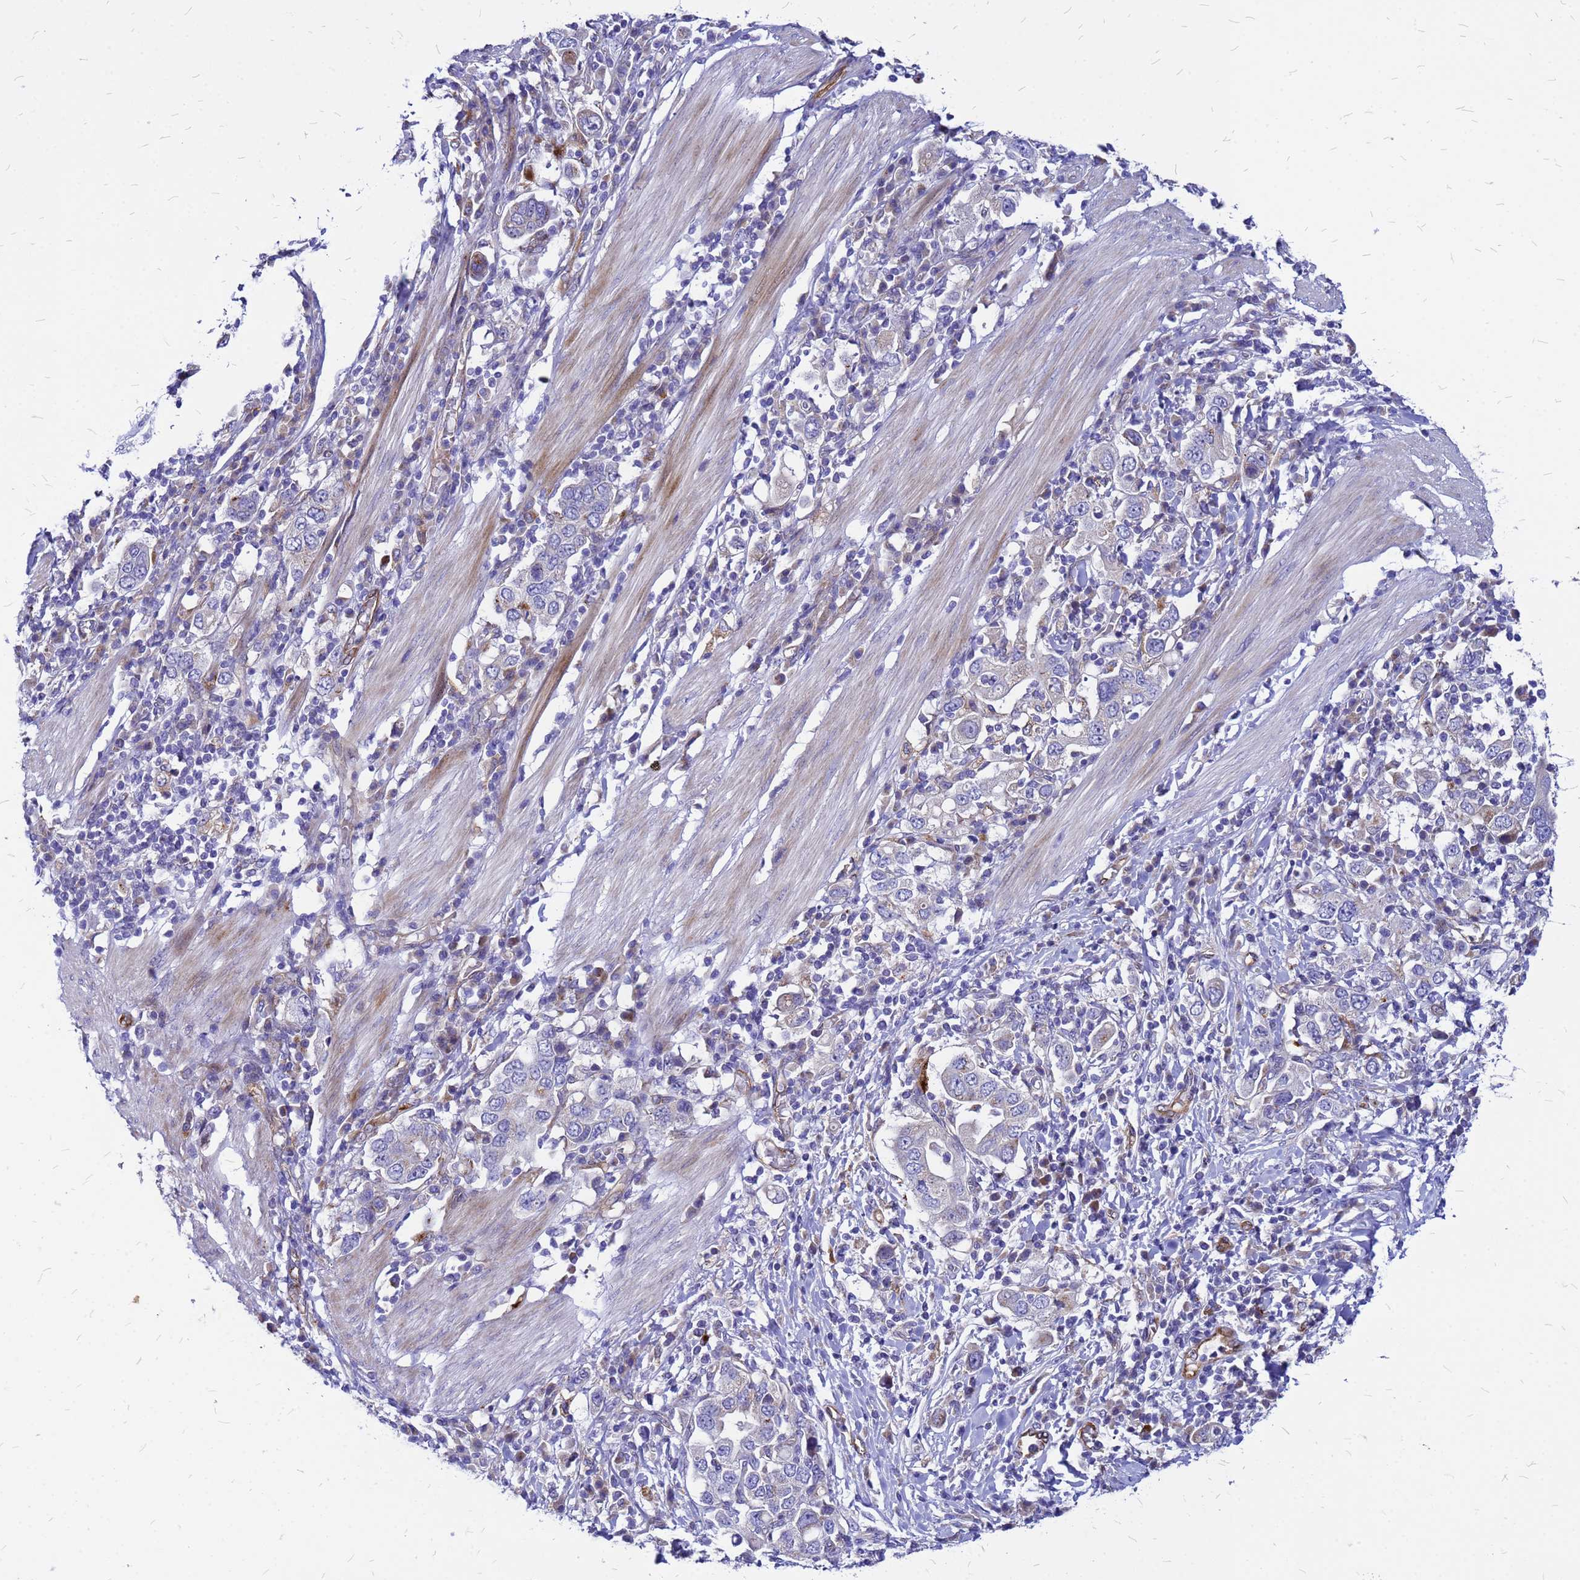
{"staining": {"intensity": "weak", "quantity": "<25%", "location": "cytoplasmic/membranous"}, "tissue": "stomach cancer", "cell_type": "Tumor cells", "image_type": "cancer", "snomed": [{"axis": "morphology", "description": "Adenocarcinoma, NOS"}, {"axis": "topography", "description": "Stomach, upper"}], "caption": "Tumor cells show no significant protein expression in stomach cancer. The staining was performed using DAB (3,3'-diaminobenzidine) to visualize the protein expression in brown, while the nuclei were stained in blue with hematoxylin (Magnification: 20x).", "gene": "NOSTRIN", "patient": {"sex": "male", "age": 62}}